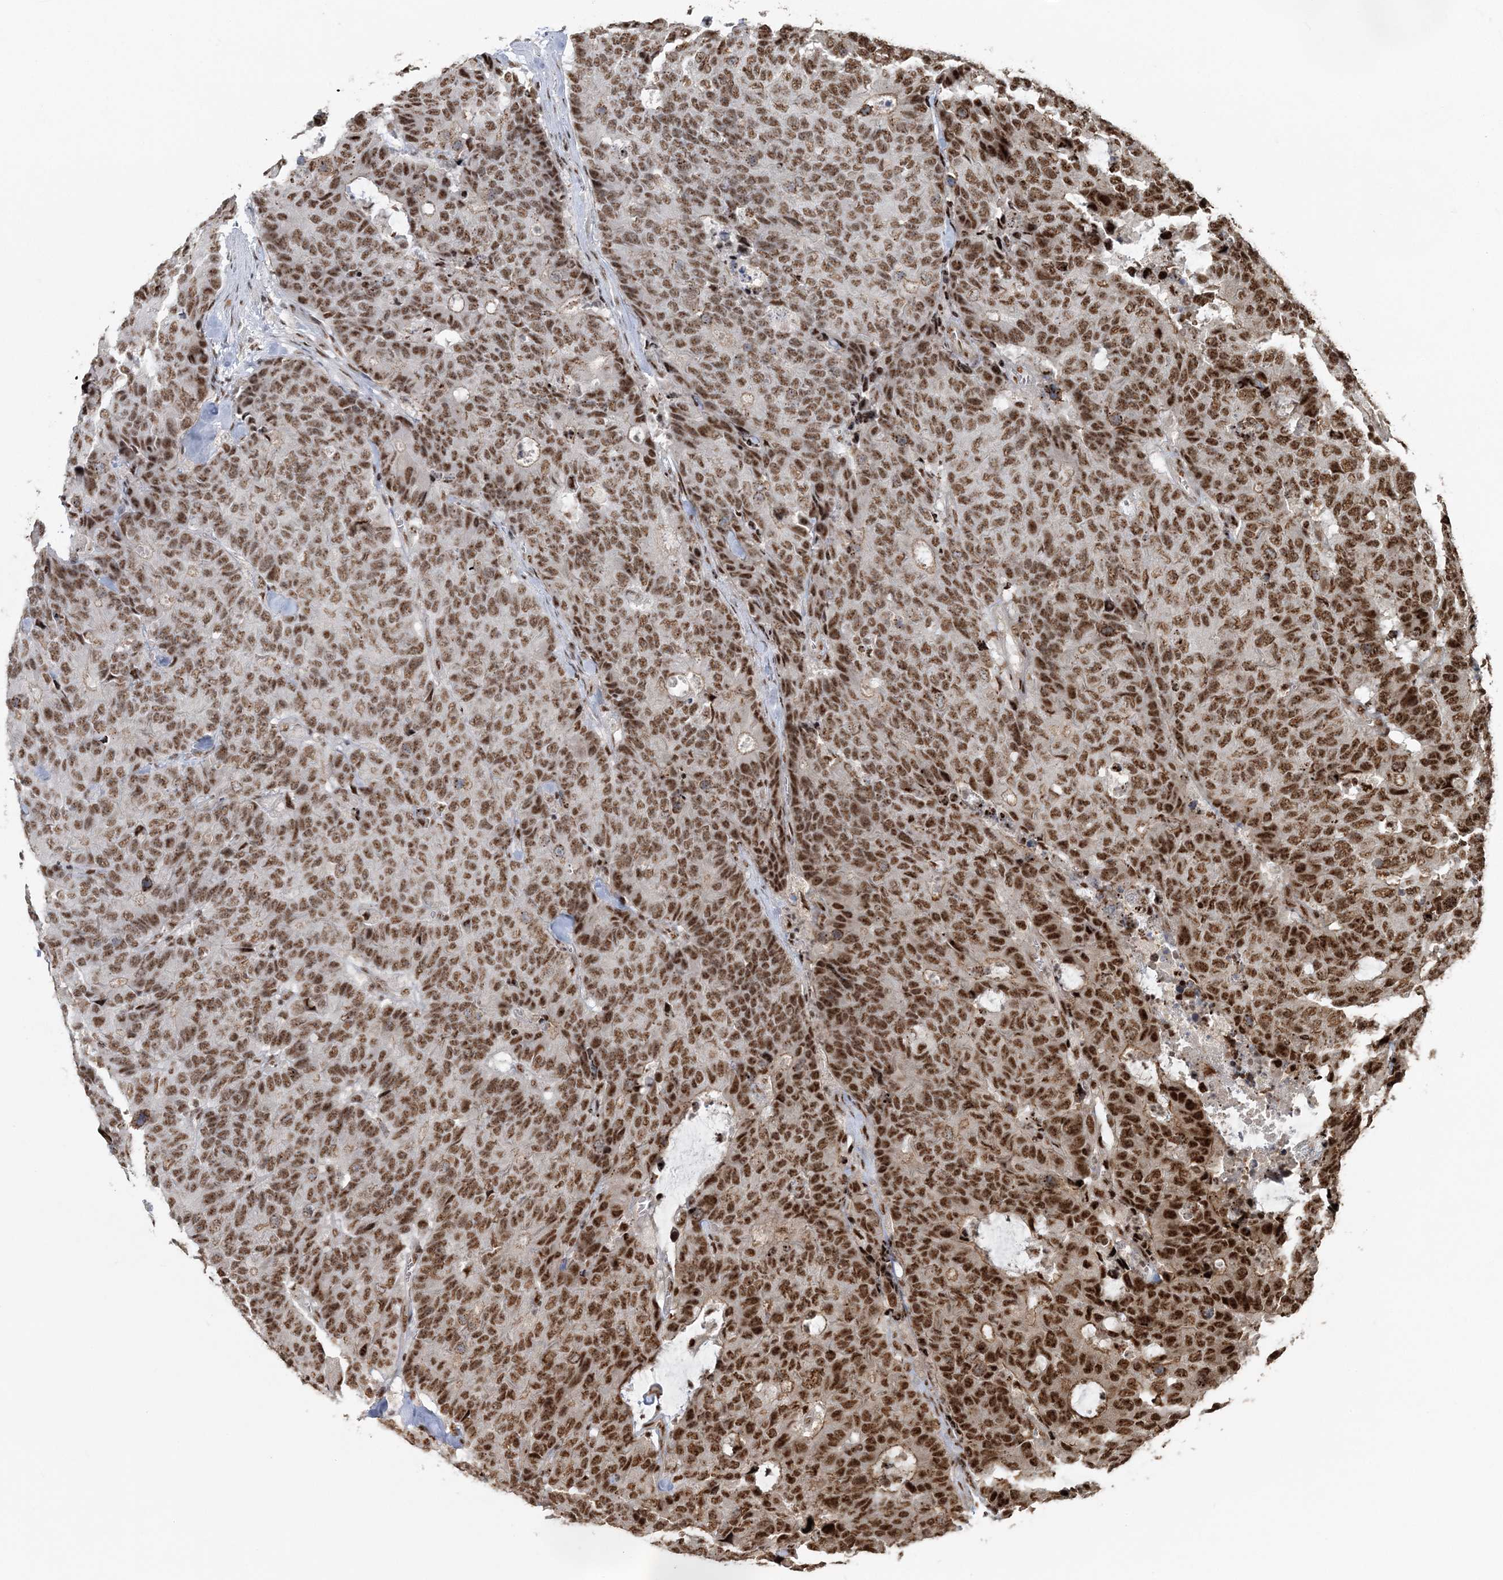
{"staining": {"intensity": "strong", "quantity": ">75%", "location": "nuclear"}, "tissue": "colorectal cancer", "cell_type": "Tumor cells", "image_type": "cancer", "snomed": [{"axis": "morphology", "description": "Adenocarcinoma, NOS"}, {"axis": "topography", "description": "Colon"}], "caption": "DAB immunohistochemical staining of colorectal cancer (adenocarcinoma) reveals strong nuclear protein expression in approximately >75% of tumor cells. (DAB IHC with brightfield microscopy, high magnification).", "gene": "EXOSC8", "patient": {"sex": "female", "age": 86}}